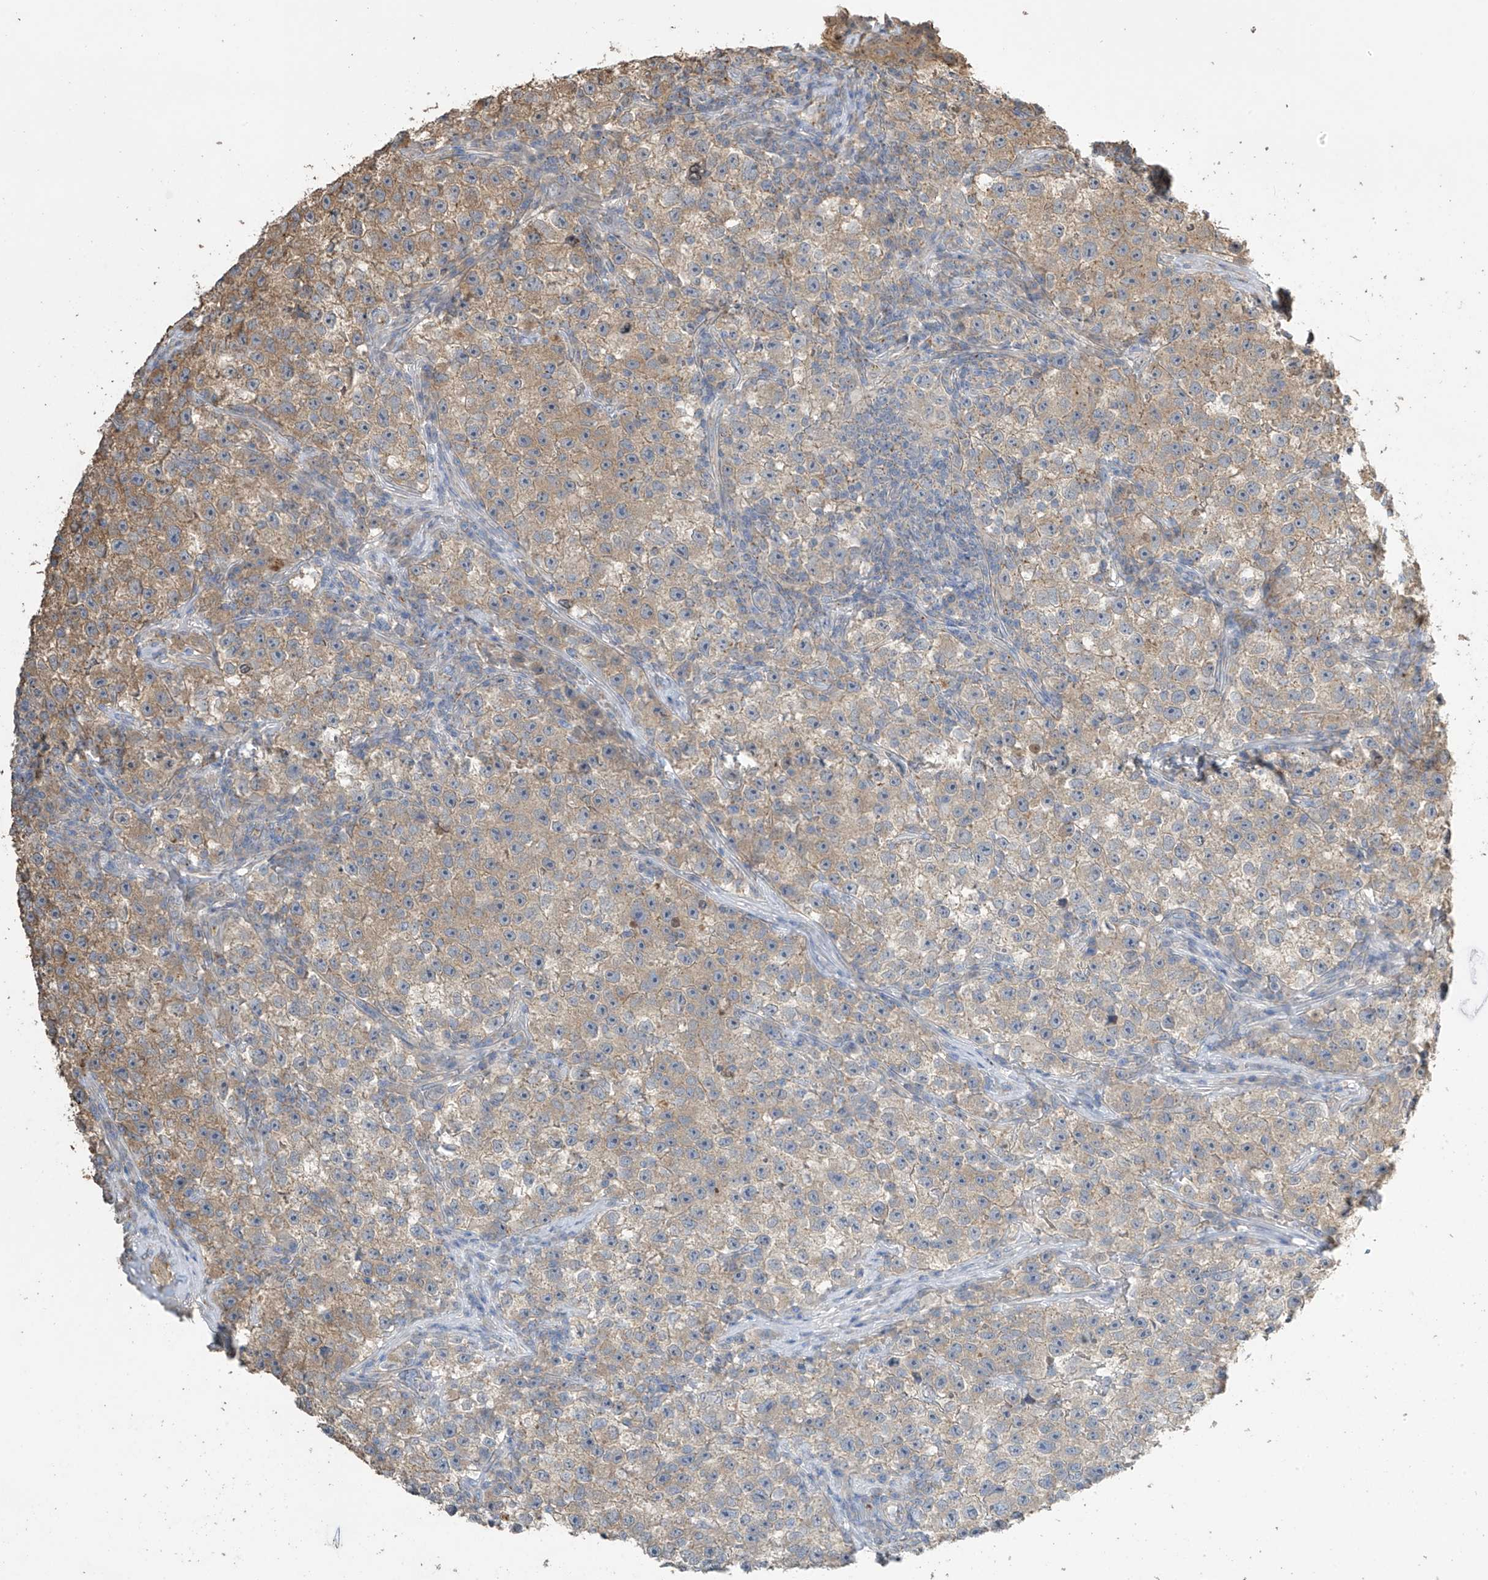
{"staining": {"intensity": "weak", "quantity": "25%-75%", "location": "cytoplasmic/membranous"}, "tissue": "testis cancer", "cell_type": "Tumor cells", "image_type": "cancer", "snomed": [{"axis": "morphology", "description": "Seminoma, NOS"}, {"axis": "topography", "description": "Testis"}], "caption": "Immunohistochemical staining of human testis cancer displays low levels of weak cytoplasmic/membranous positivity in approximately 25%-75% of tumor cells.", "gene": "SLFN14", "patient": {"sex": "male", "age": 22}}